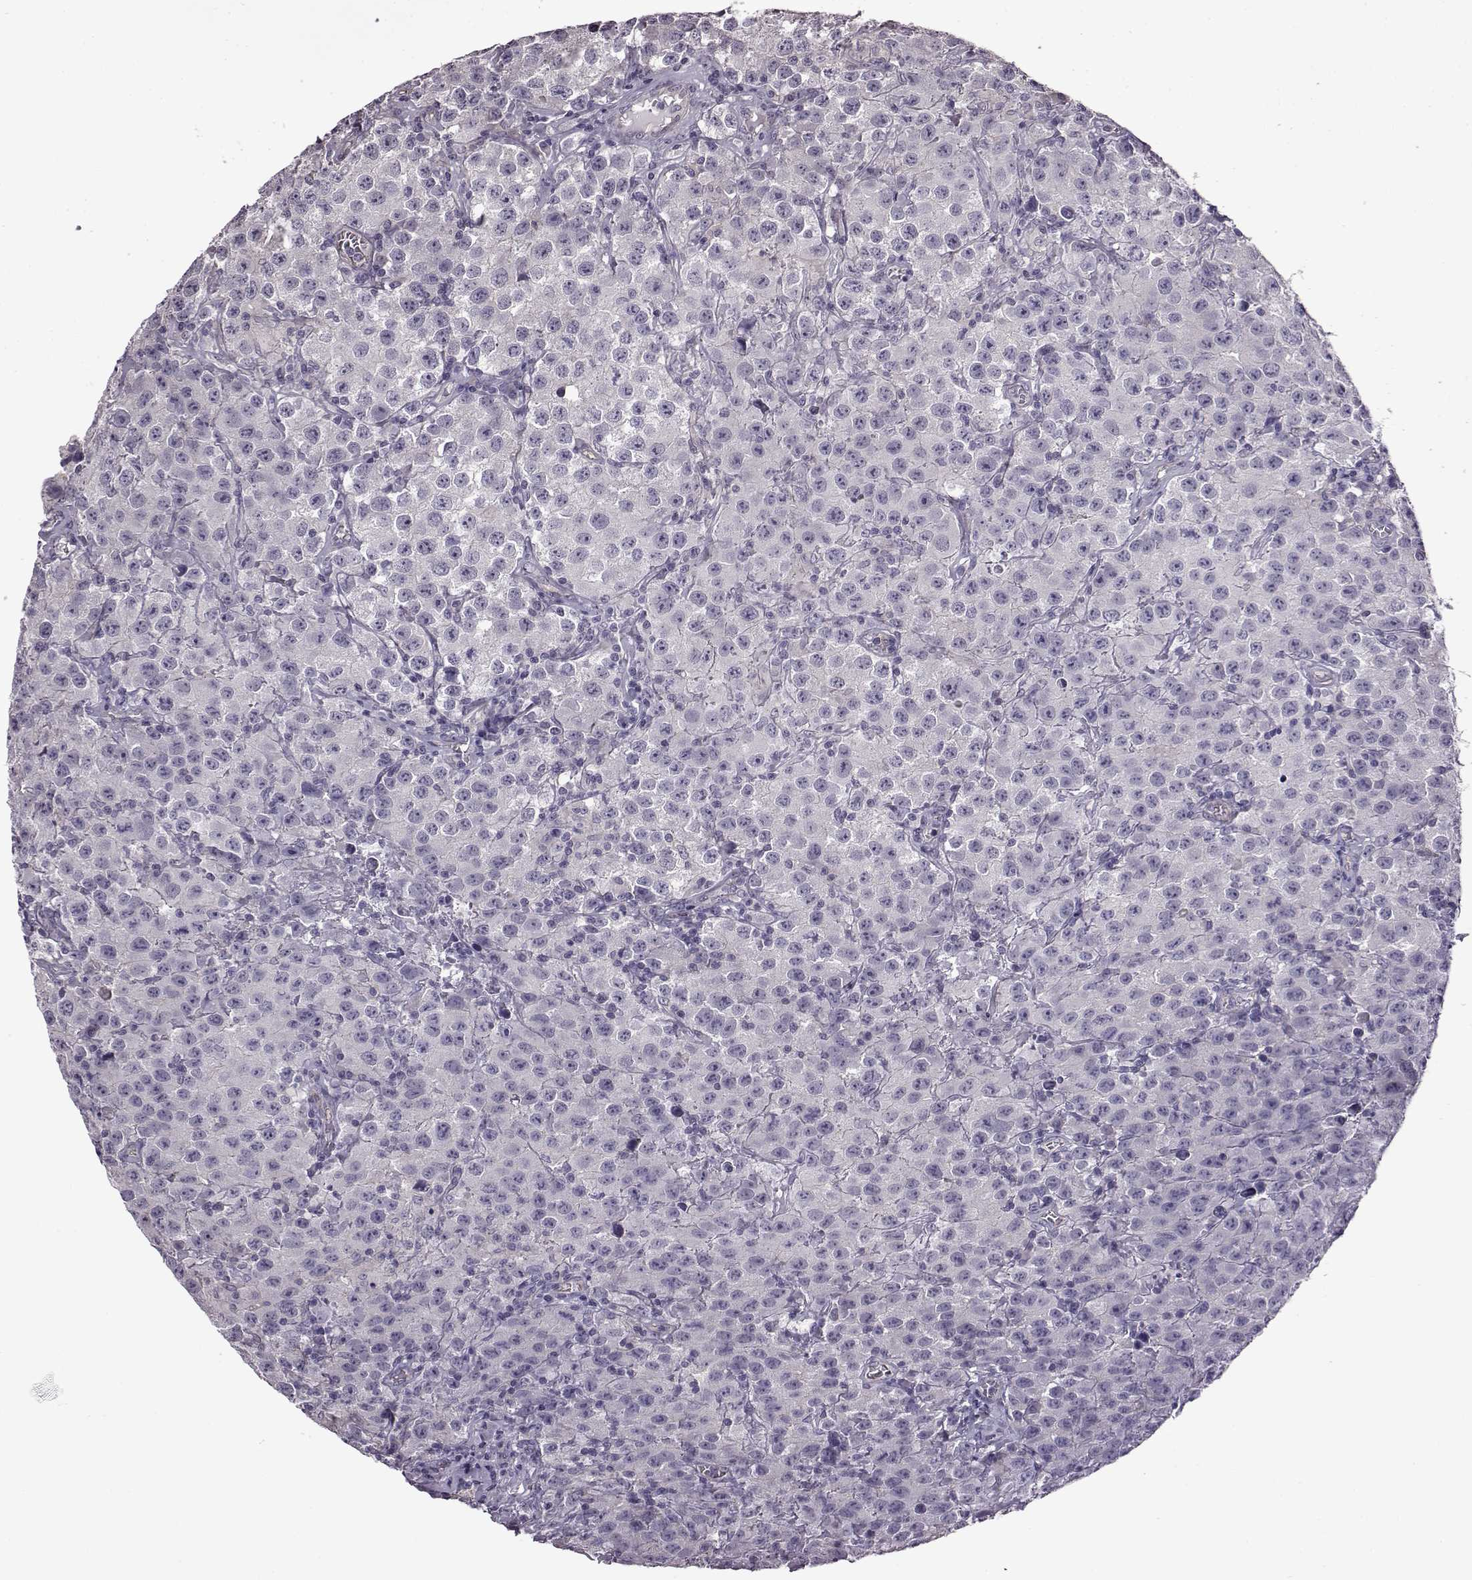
{"staining": {"intensity": "negative", "quantity": "none", "location": "none"}, "tissue": "testis cancer", "cell_type": "Tumor cells", "image_type": "cancer", "snomed": [{"axis": "morphology", "description": "Seminoma, NOS"}, {"axis": "topography", "description": "Testis"}], "caption": "Testis seminoma stained for a protein using IHC displays no expression tumor cells.", "gene": "EDDM3B", "patient": {"sex": "male", "age": 52}}